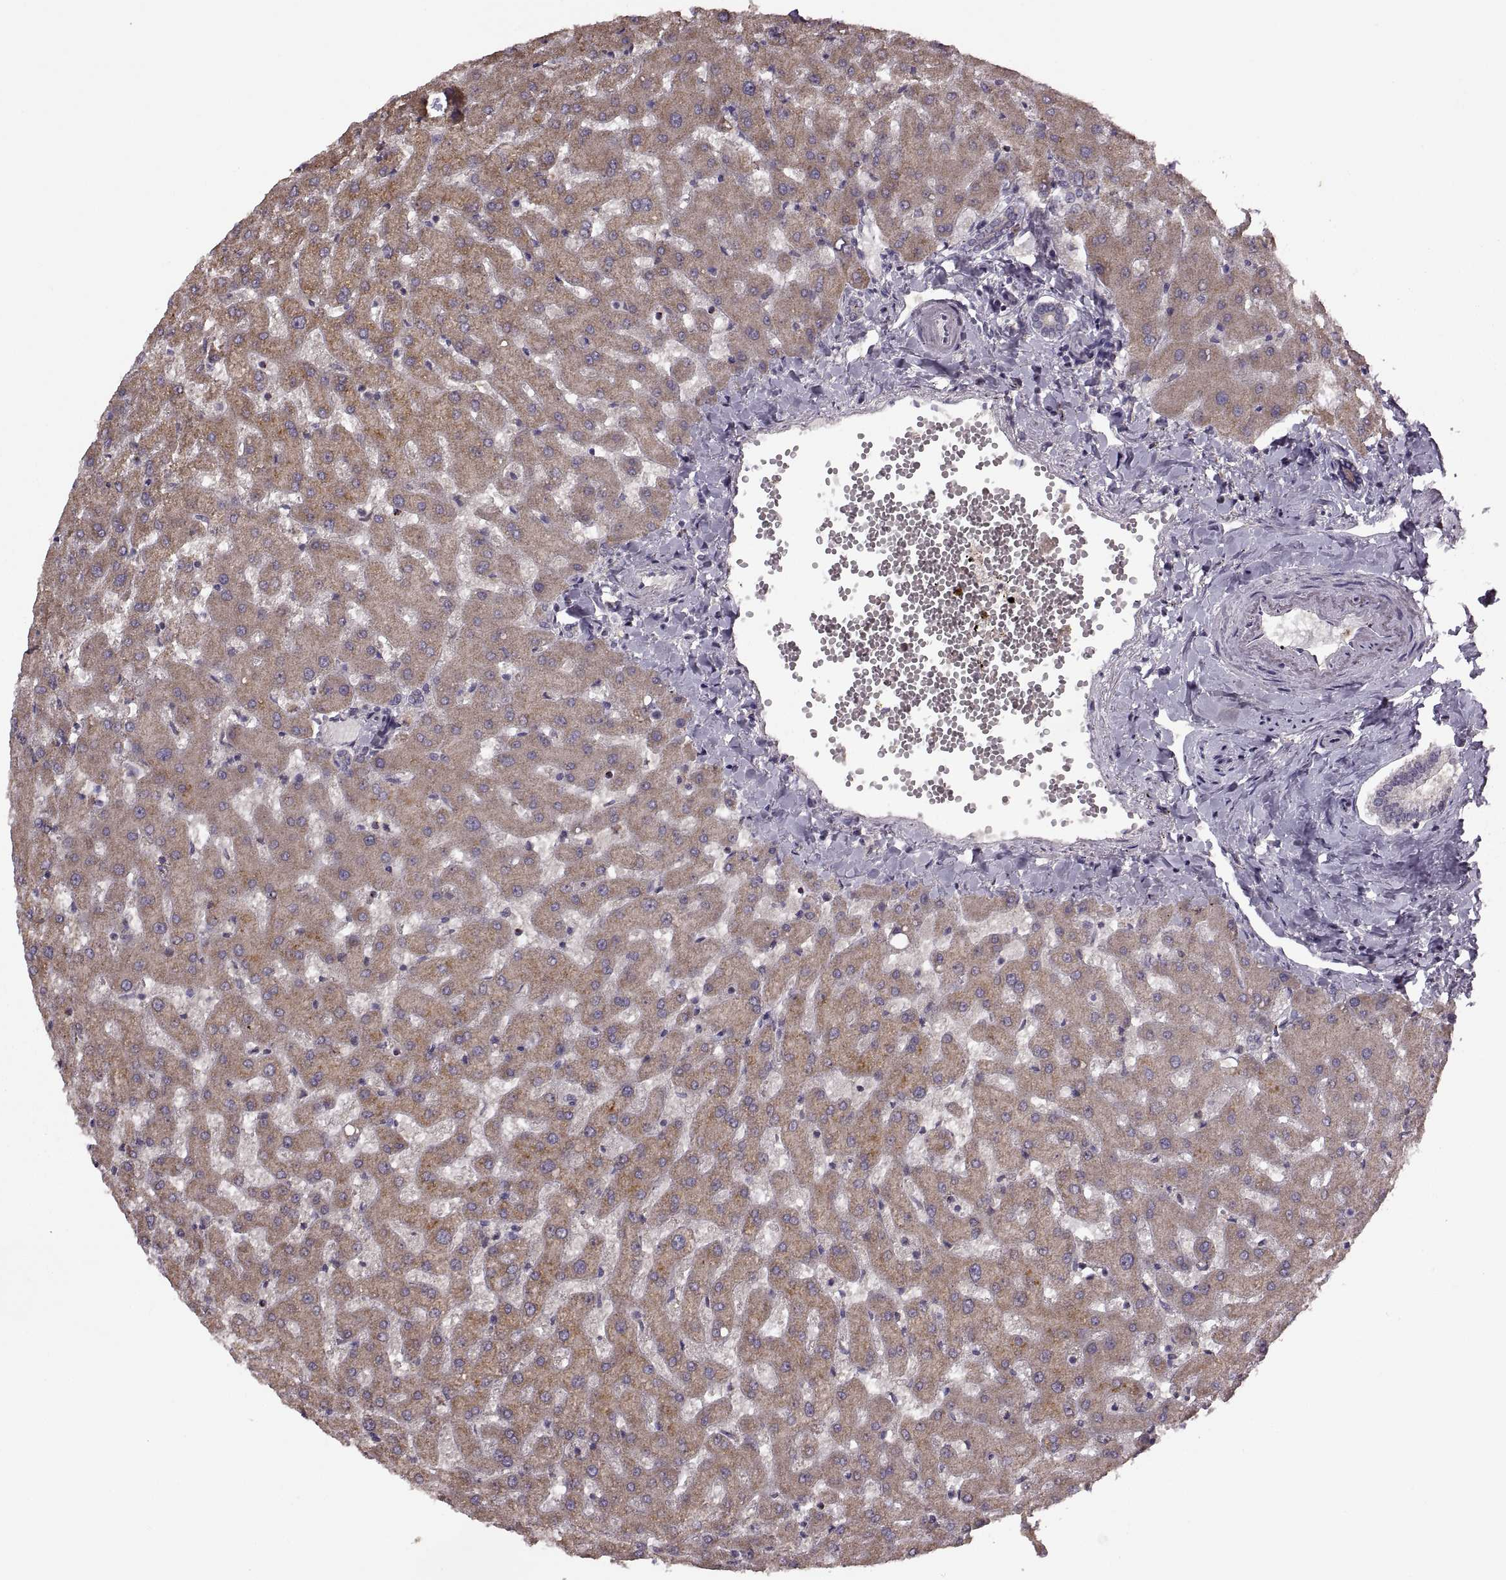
{"staining": {"intensity": "negative", "quantity": "none", "location": "none"}, "tissue": "liver", "cell_type": "Cholangiocytes", "image_type": "normal", "snomed": [{"axis": "morphology", "description": "Normal tissue, NOS"}, {"axis": "topography", "description": "Liver"}], "caption": "Liver stained for a protein using immunohistochemistry exhibits no expression cholangiocytes.", "gene": "PIERCE1", "patient": {"sex": "female", "age": 50}}